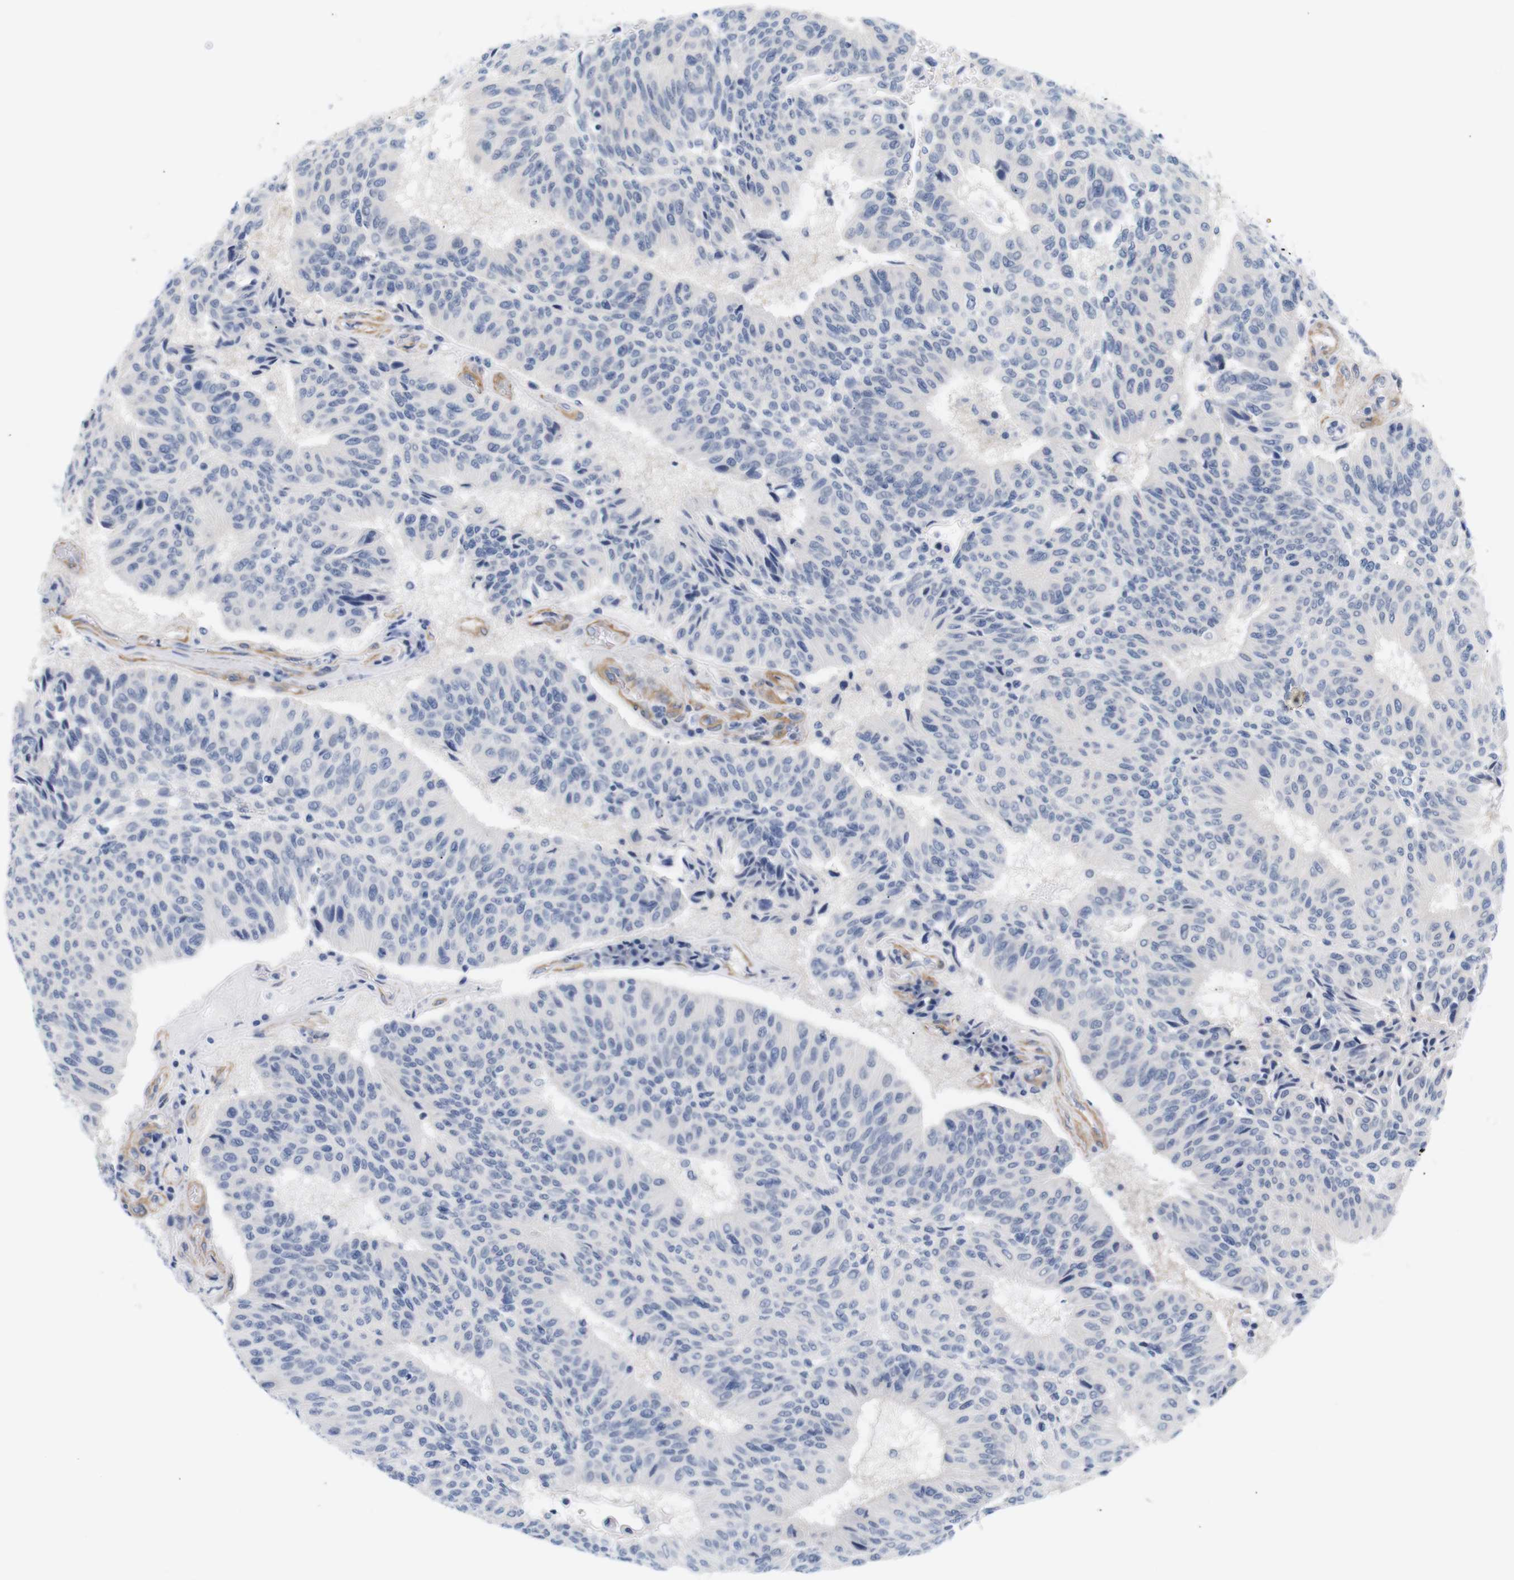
{"staining": {"intensity": "negative", "quantity": "none", "location": "none"}, "tissue": "urothelial cancer", "cell_type": "Tumor cells", "image_type": "cancer", "snomed": [{"axis": "morphology", "description": "Urothelial carcinoma, High grade"}, {"axis": "topography", "description": "Urinary bladder"}], "caption": "High-grade urothelial carcinoma stained for a protein using immunohistochemistry (IHC) demonstrates no positivity tumor cells.", "gene": "STMN3", "patient": {"sex": "male", "age": 66}}